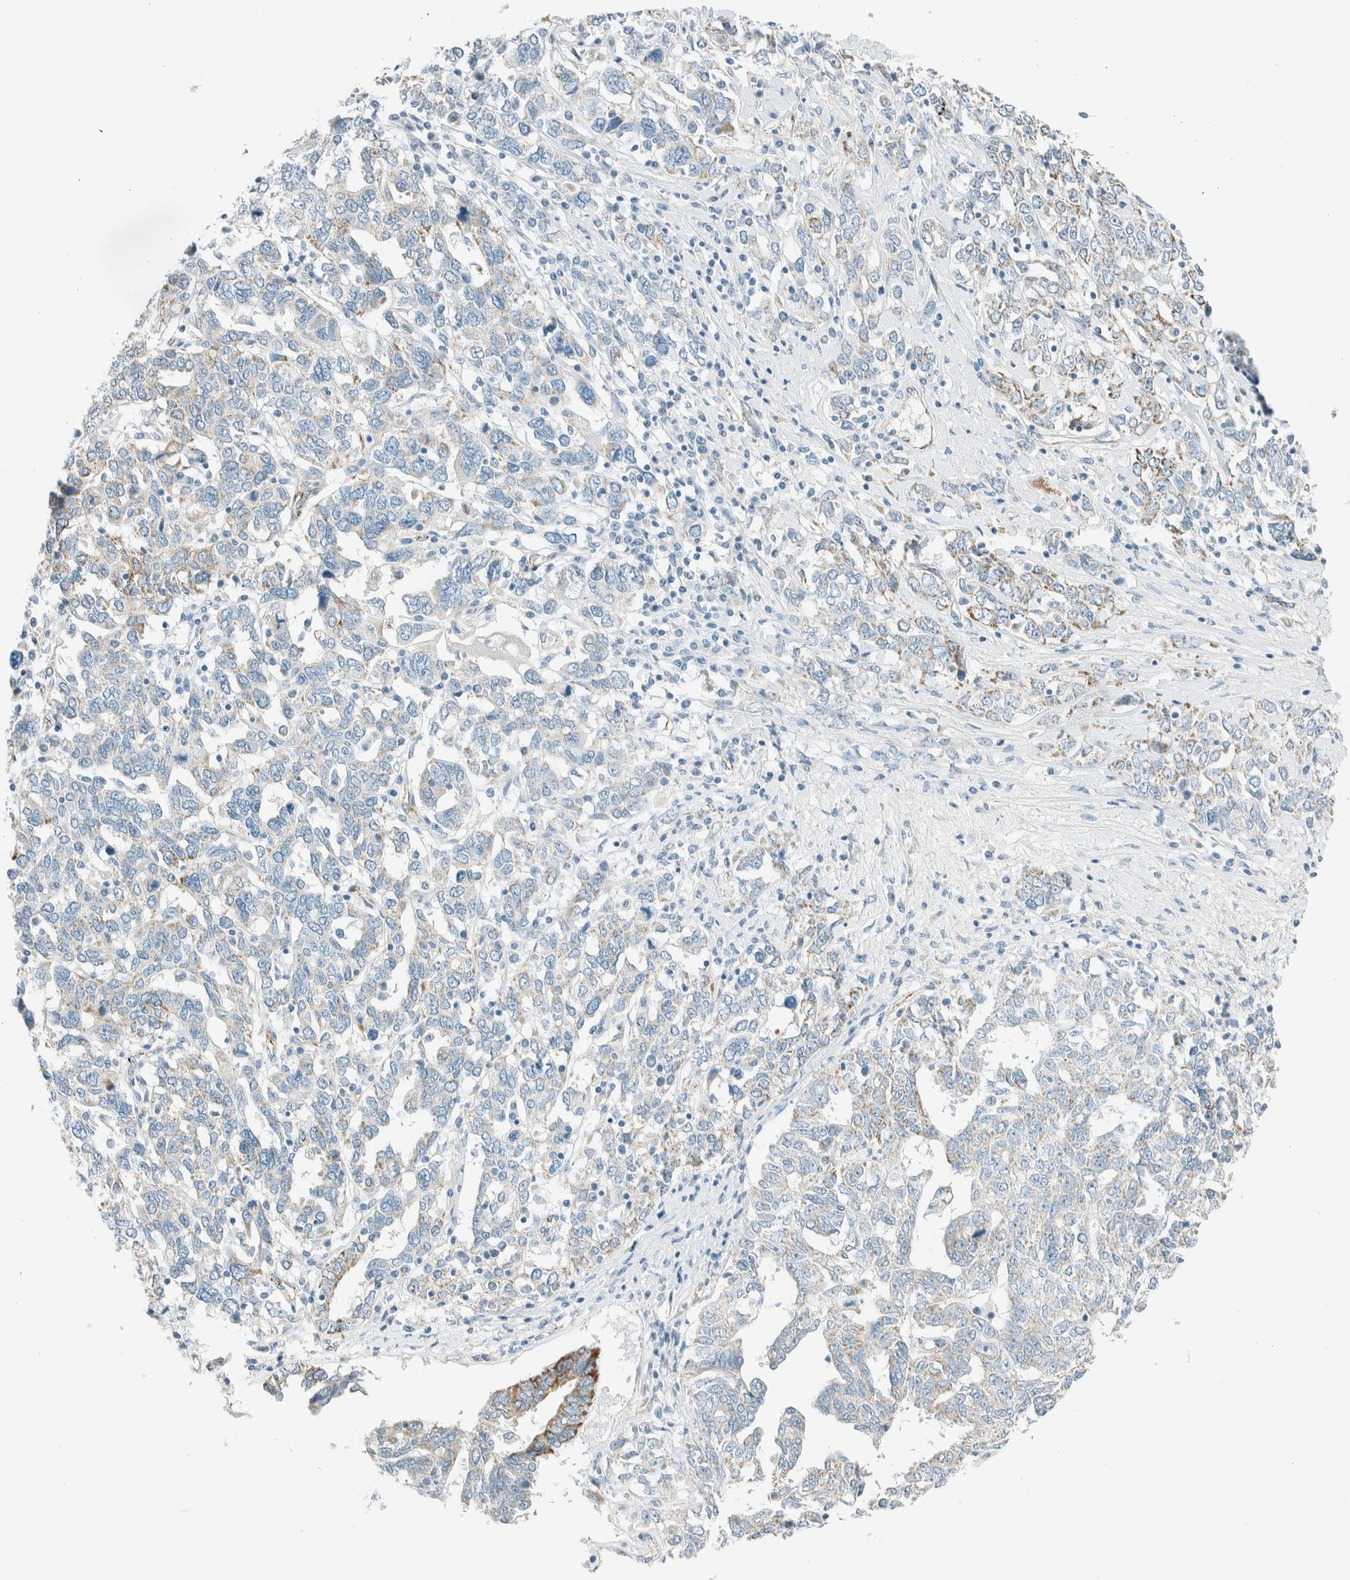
{"staining": {"intensity": "weak", "quantity": "<25%", "location": "cytoplasmic/membranous"}, "tissue": "ovarian cancer", "cell_type": "Tumor cells", "image_type": "cancer", "snomed": [{"axis": "morphology", "description": "Carcinoma, endometroid"}, {"axis": "topography", "description": "Ovary"}], "caption": "Immunohistochemistry of human ovarian cancer (endometroid carcinoma) reveals no positivity in tumor cells.", "gene": "SLFN12", "patient": {"sex": "female", "age": 62}}